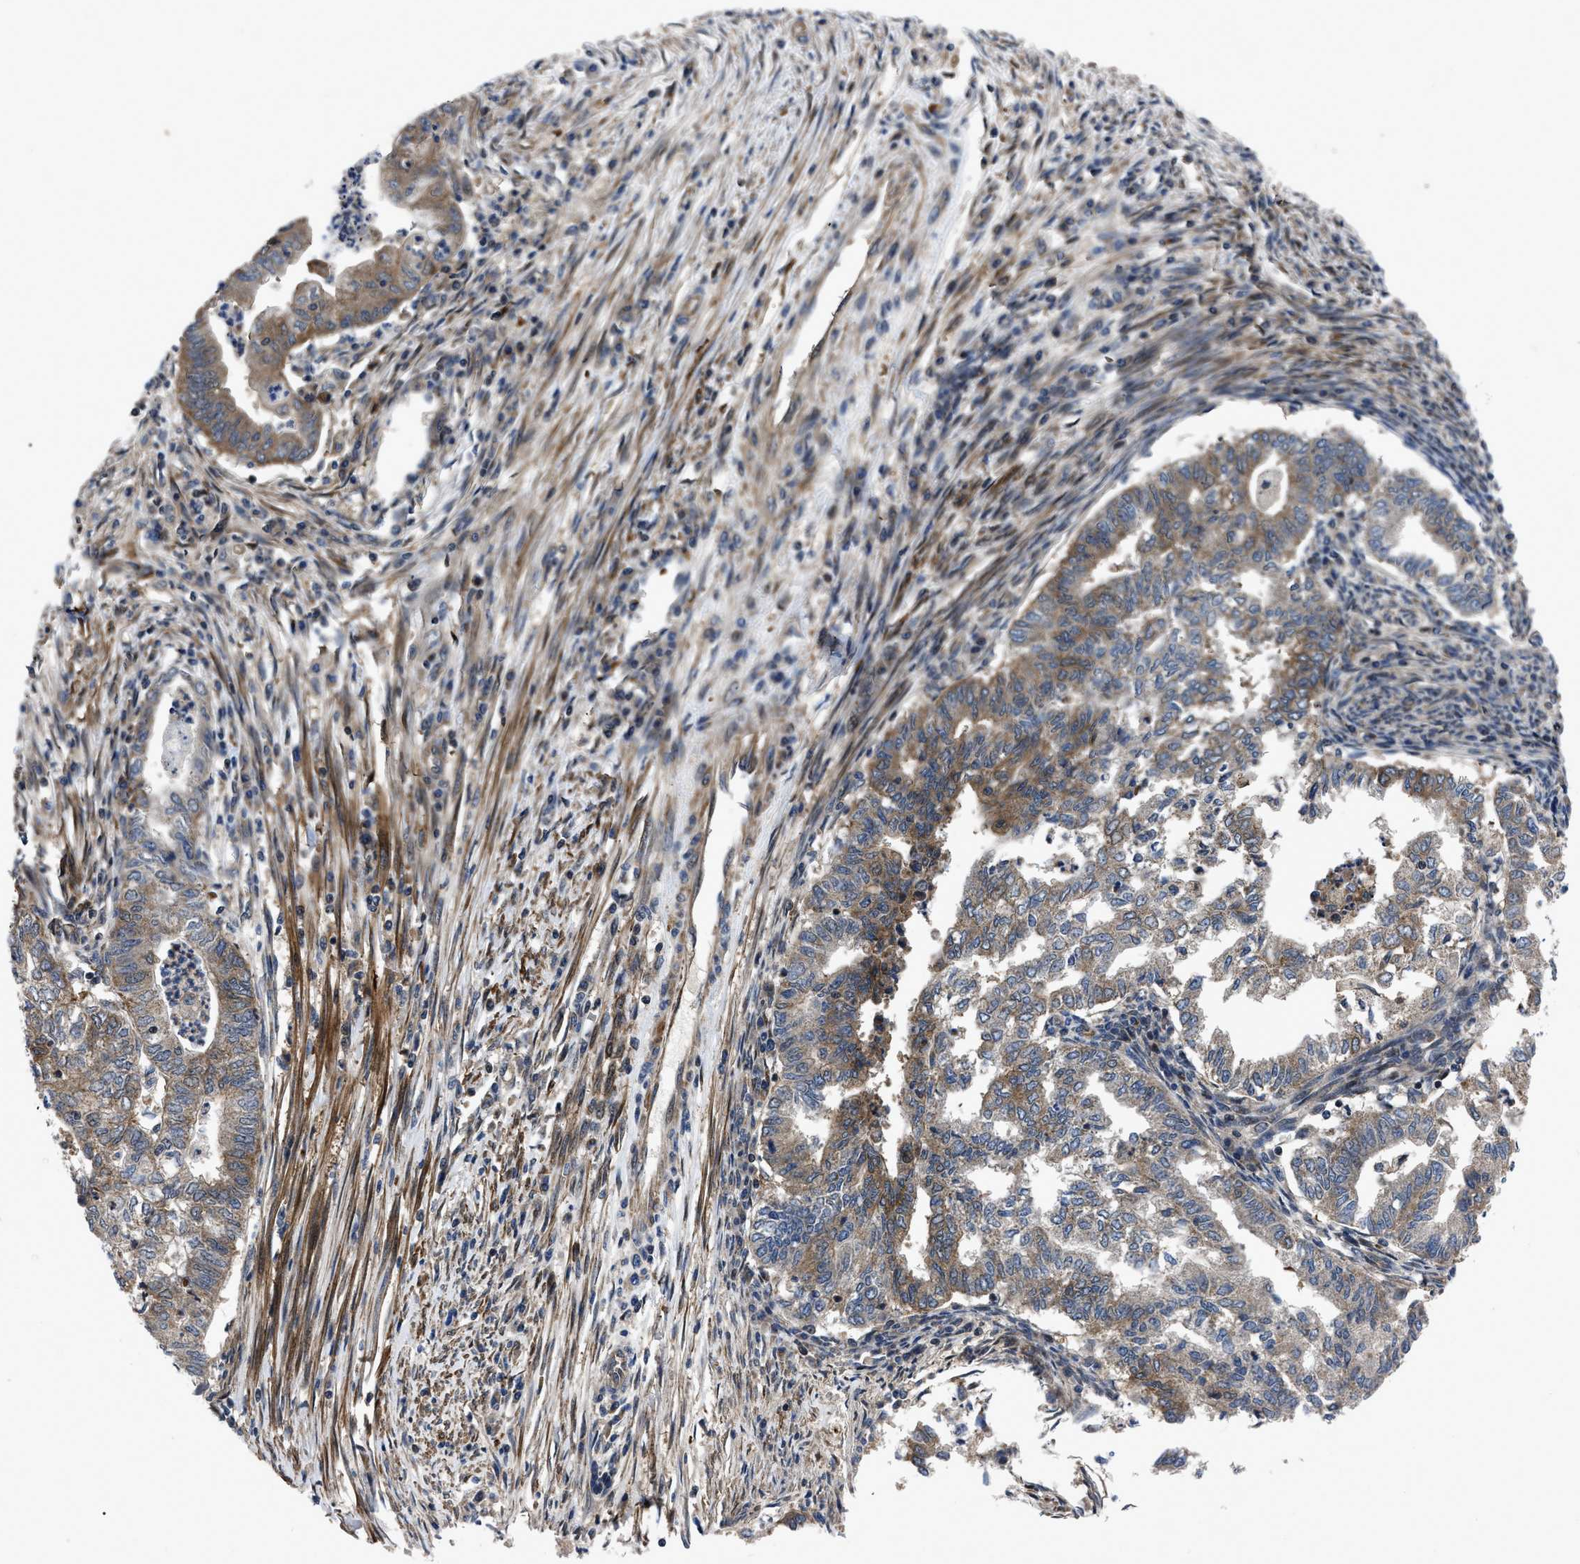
{"staining": {"intensity": "moderate", "quantity": ">75%", "location": "cytoplasmic/membranous"}, "tissue": "endometrial cancer", "cell_type": "Tumor cells", "image_type": "cancer", "snomed": [{"axis": "morphology", "description": "Polyp, NOS"}, {"axis": "morphology", "description": "Adenocarcinoma, NOS"}, {"axis": "morphology", "description": "Adenoma, NOS"}, {"axis": "topography", "description": "Endometrium"}], "caption": "Immunohistochemical staining of endometrial cancer (adenoma) shows medium levels of moderate cytoplasmic/membranous staining in approximately >75% of tumor cells.", "gene": "PPWD1", "patient": {"sex": "female", "age": 79}}